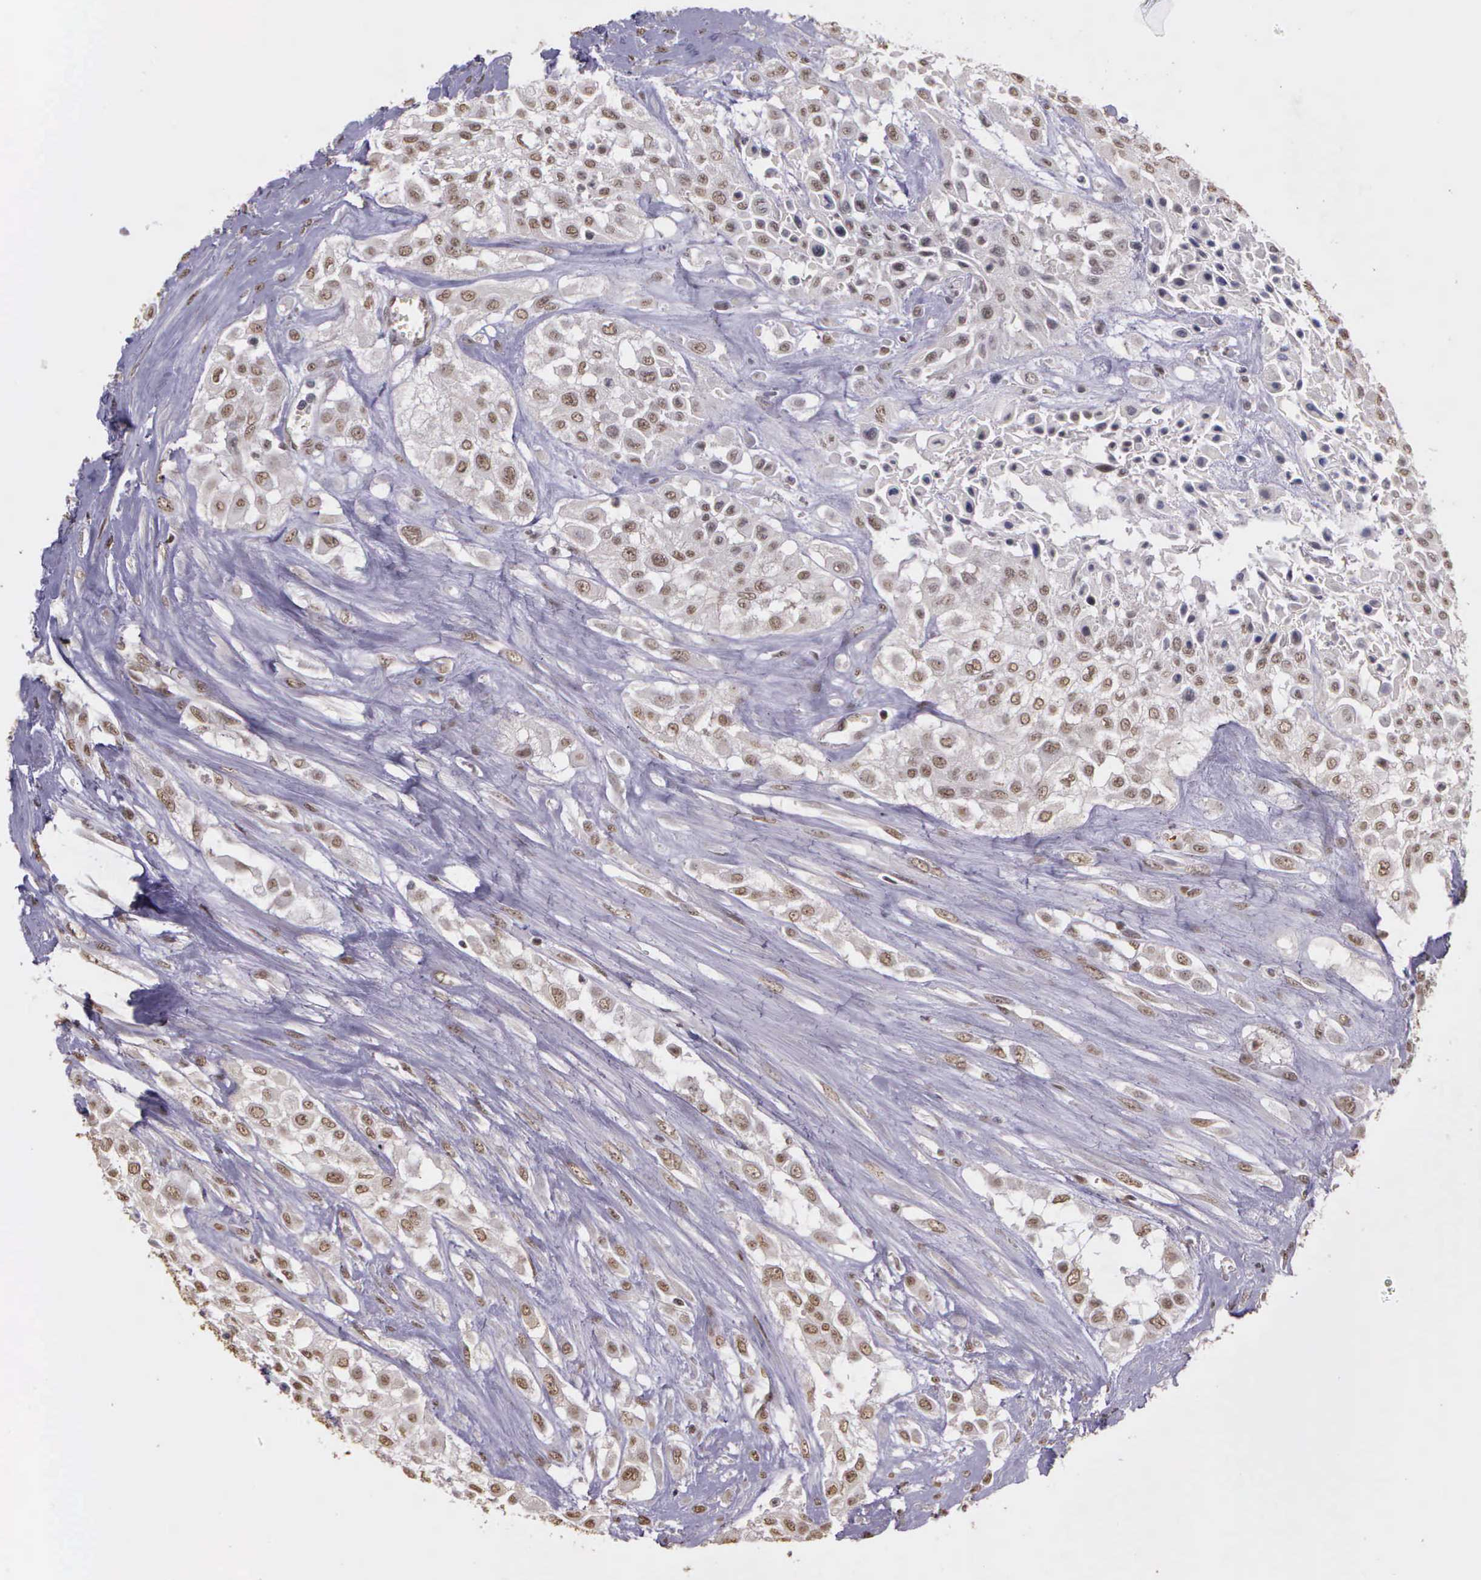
{"staining": {"intensity": "weak", "quantity": "25%-75%", "location": "nuclear"}, "tissue": "urothelial cancer", "cell_type": "Tumor cells", "image_type": "cancer", "snomed": [{"axis": "morphology", "description": "Urothelial carcinoma, High grade"}, {"axis": "topography", "description": "Urinary bladder"}], "caption": "IHC histopathology image of human high-grade urothelial carcinoma stained for a protein (brown), which reveals low levels of weak nuclear expression in approximately 25%-75% of tumor cells.", "gene": "ARMCX5", "patient": {"sex": "male", "age": 57}}